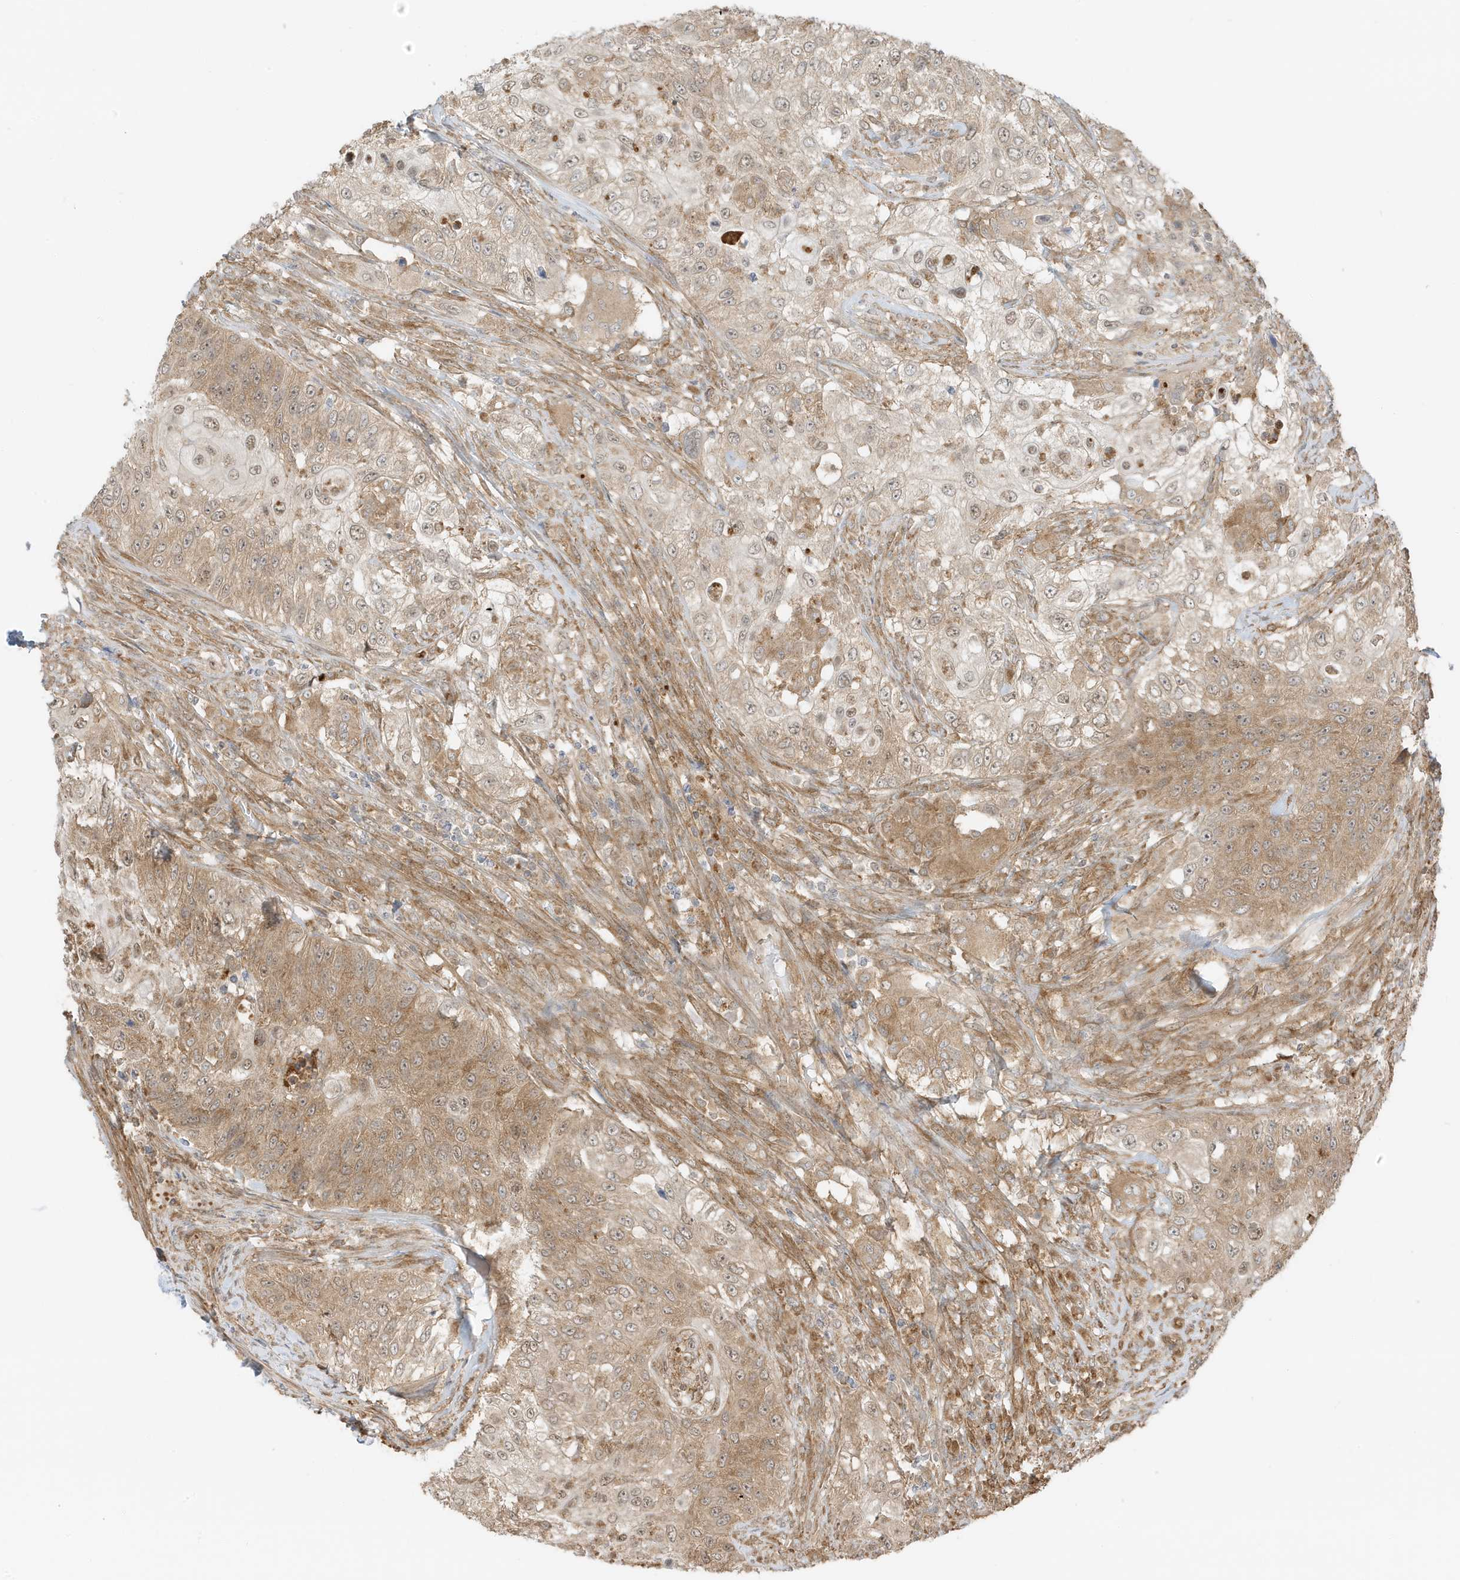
{"staining": {"intensity": "moderate", "quantity": "25%-75%", "location": "cytoplasmic/membranous"}, "tissue": "urothelial cancer", "cell_type": "Tumor cells", "image_type": "cancer", "snomed": [{"axis": "morphology", "description": "Urothelial carcinoma, High grade"}, {"axis": "topography", "description": "Urinary bladder"}], "caption": "Urothelial carcinoma (high-grade) tissue shows moderate cytoplasmic/membranous expression in approximately 25%-75% of tumor cells, visualized by immunohistochemistry.", "gene": "UBAP2L", "patient": {"sex": "female", "age": 60}}